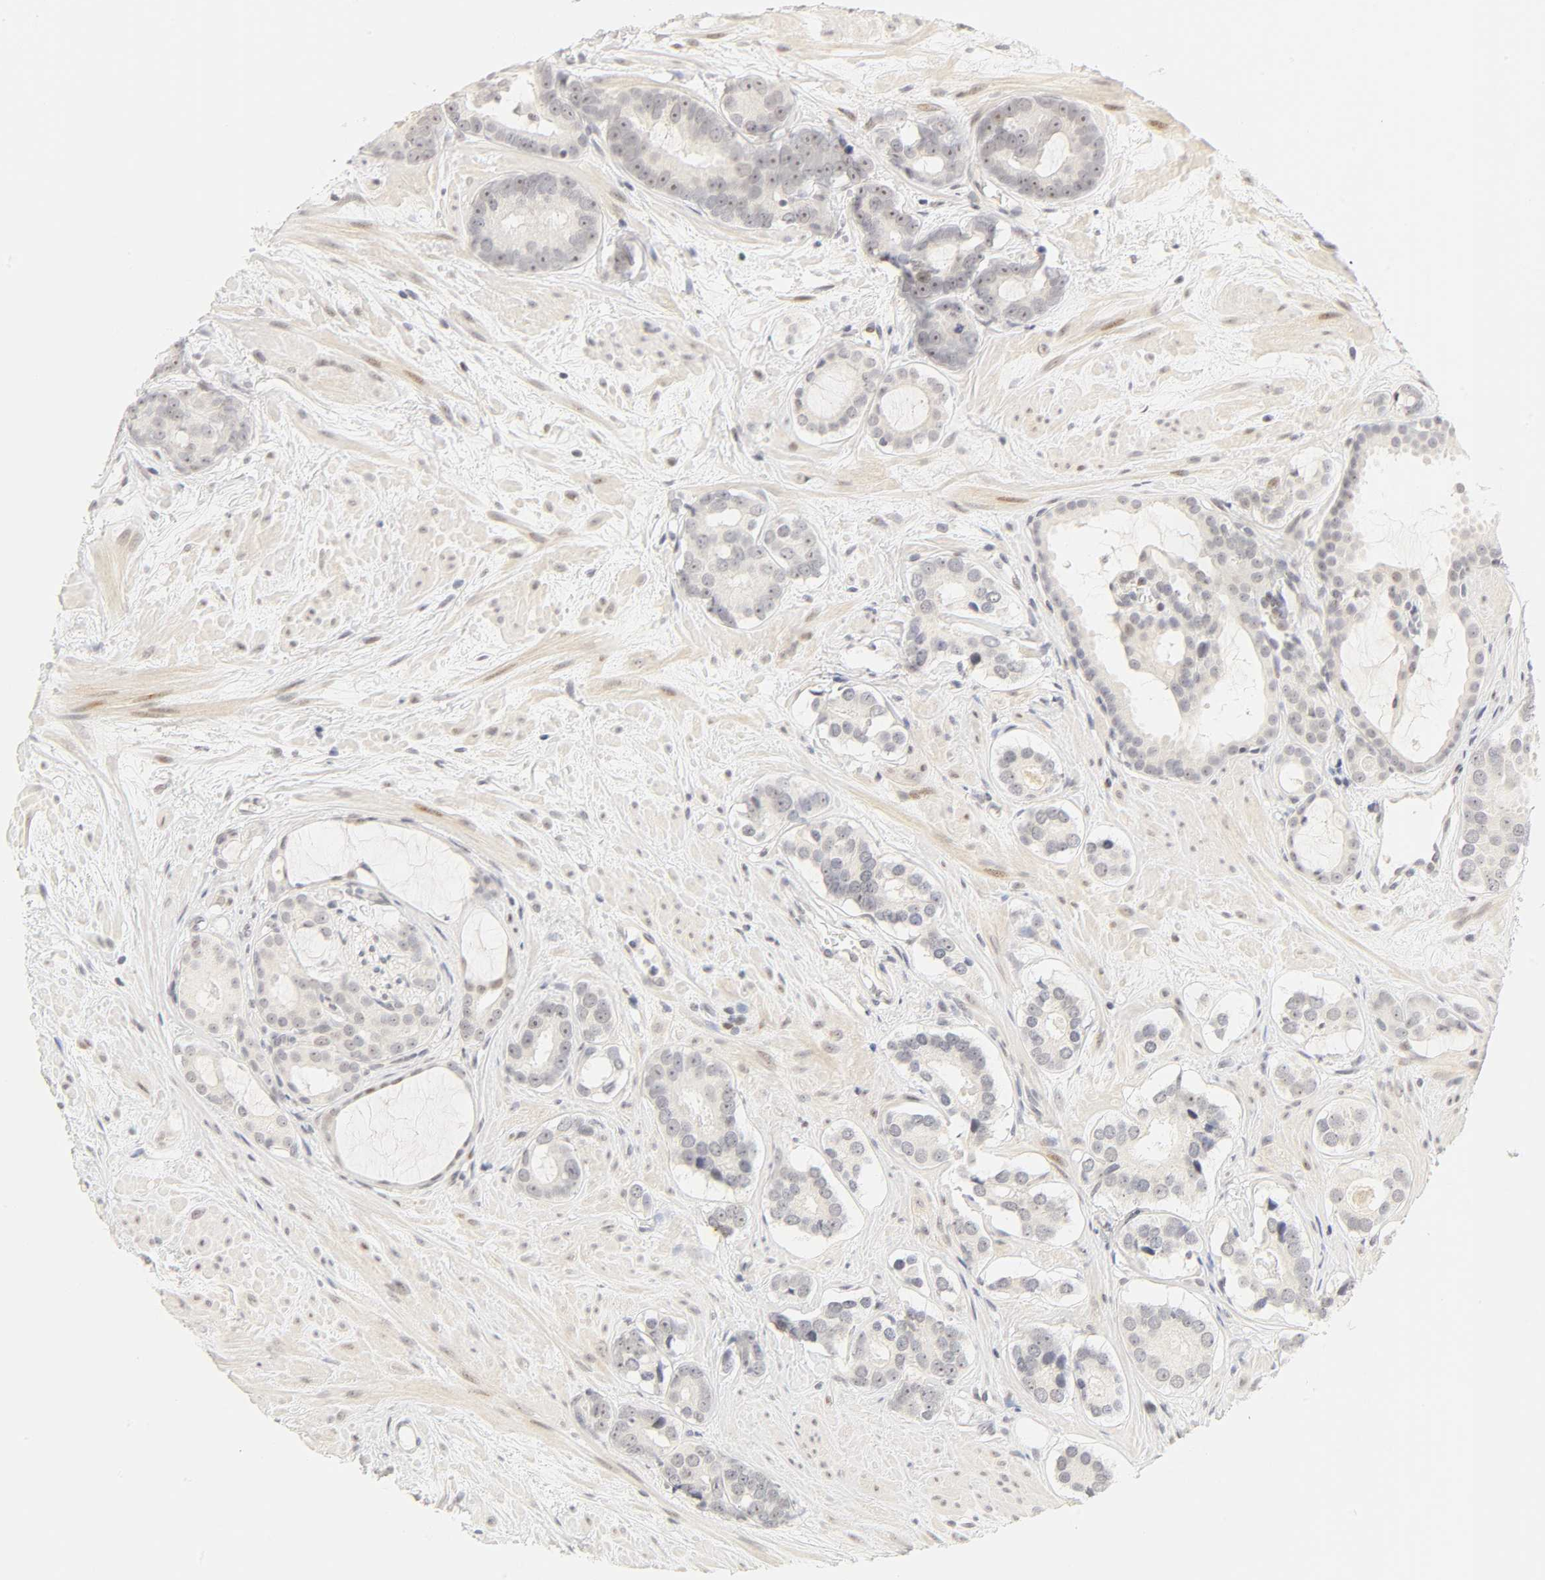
{"staining": {"intensity": "weak", "quantity": "<25%", "location": "nuclear"}, "tissue": "prostate cancer", "cell_type": "Tumor cells", "image_type": "cancer", "snomed": [{"axis": "morphology", "description": "Adenocarcinoma, Low grade"}, {"axis": "topography", "description": "Prostate"}], "caption": "Immunohistochemistry of human prostate cancer displays no staining in tumor cells.", "gene": "MNAT1", "patient": {"sex": "male", "age": 57}}